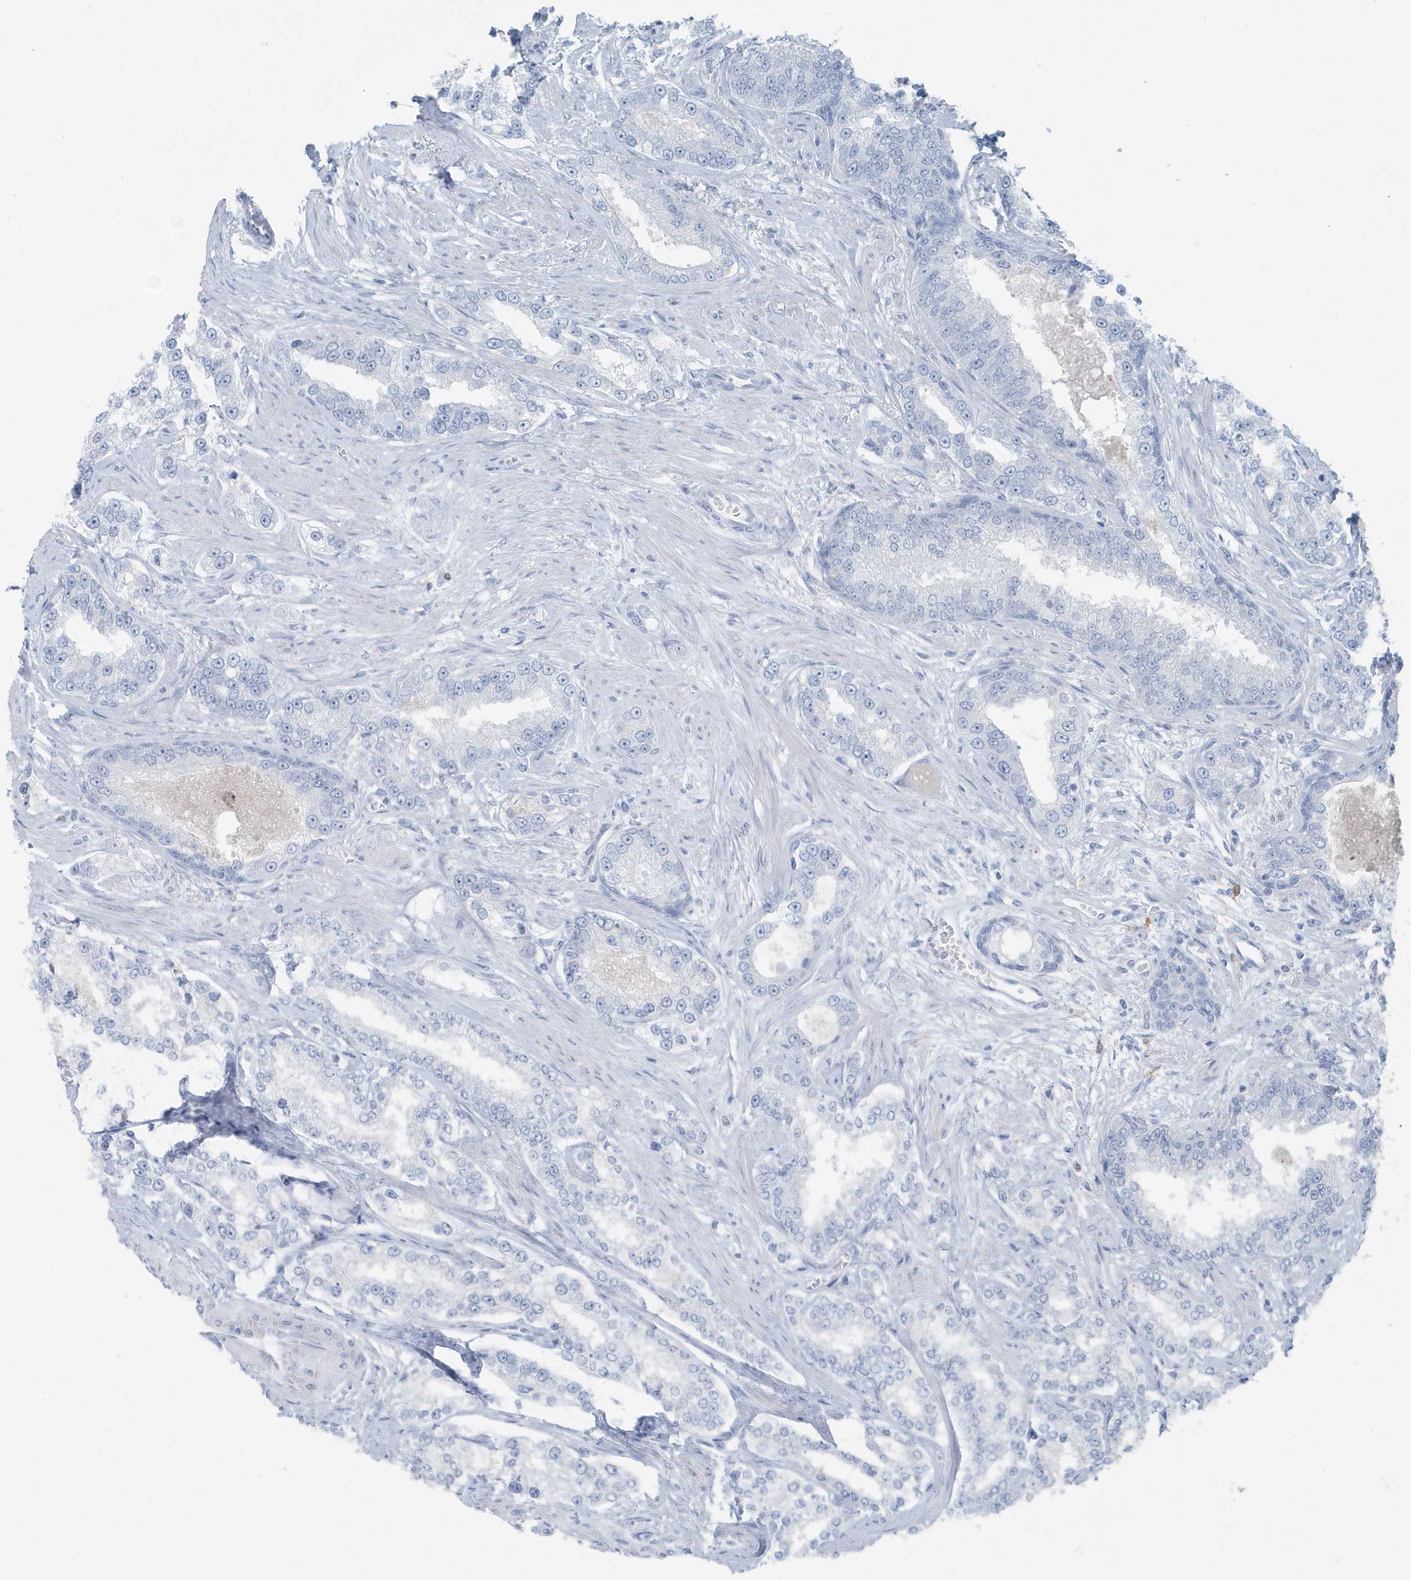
{"staining": {"intensity": "negative", "quantity": "none", "location": "none"}, "tissue": "prostate cancer", "cell_type": "Tumor cells", "image_type": "cancer", "snomed": [{"axis": "morphology", "description": "Normal tissue, NOS"}, {"axis": "morphology", "description": "Adenocarcinoma, High grade"}, {"axis": "topography", "description": "Prostate"}], "caption": "A high-resolution histopathology image shows IHC staining of prostate adenocarcinoma (high-grade), which displays no significant expression in tumor cells.", "gene": "FAM98A", "patient": {"sex": "male", "age": 83}}